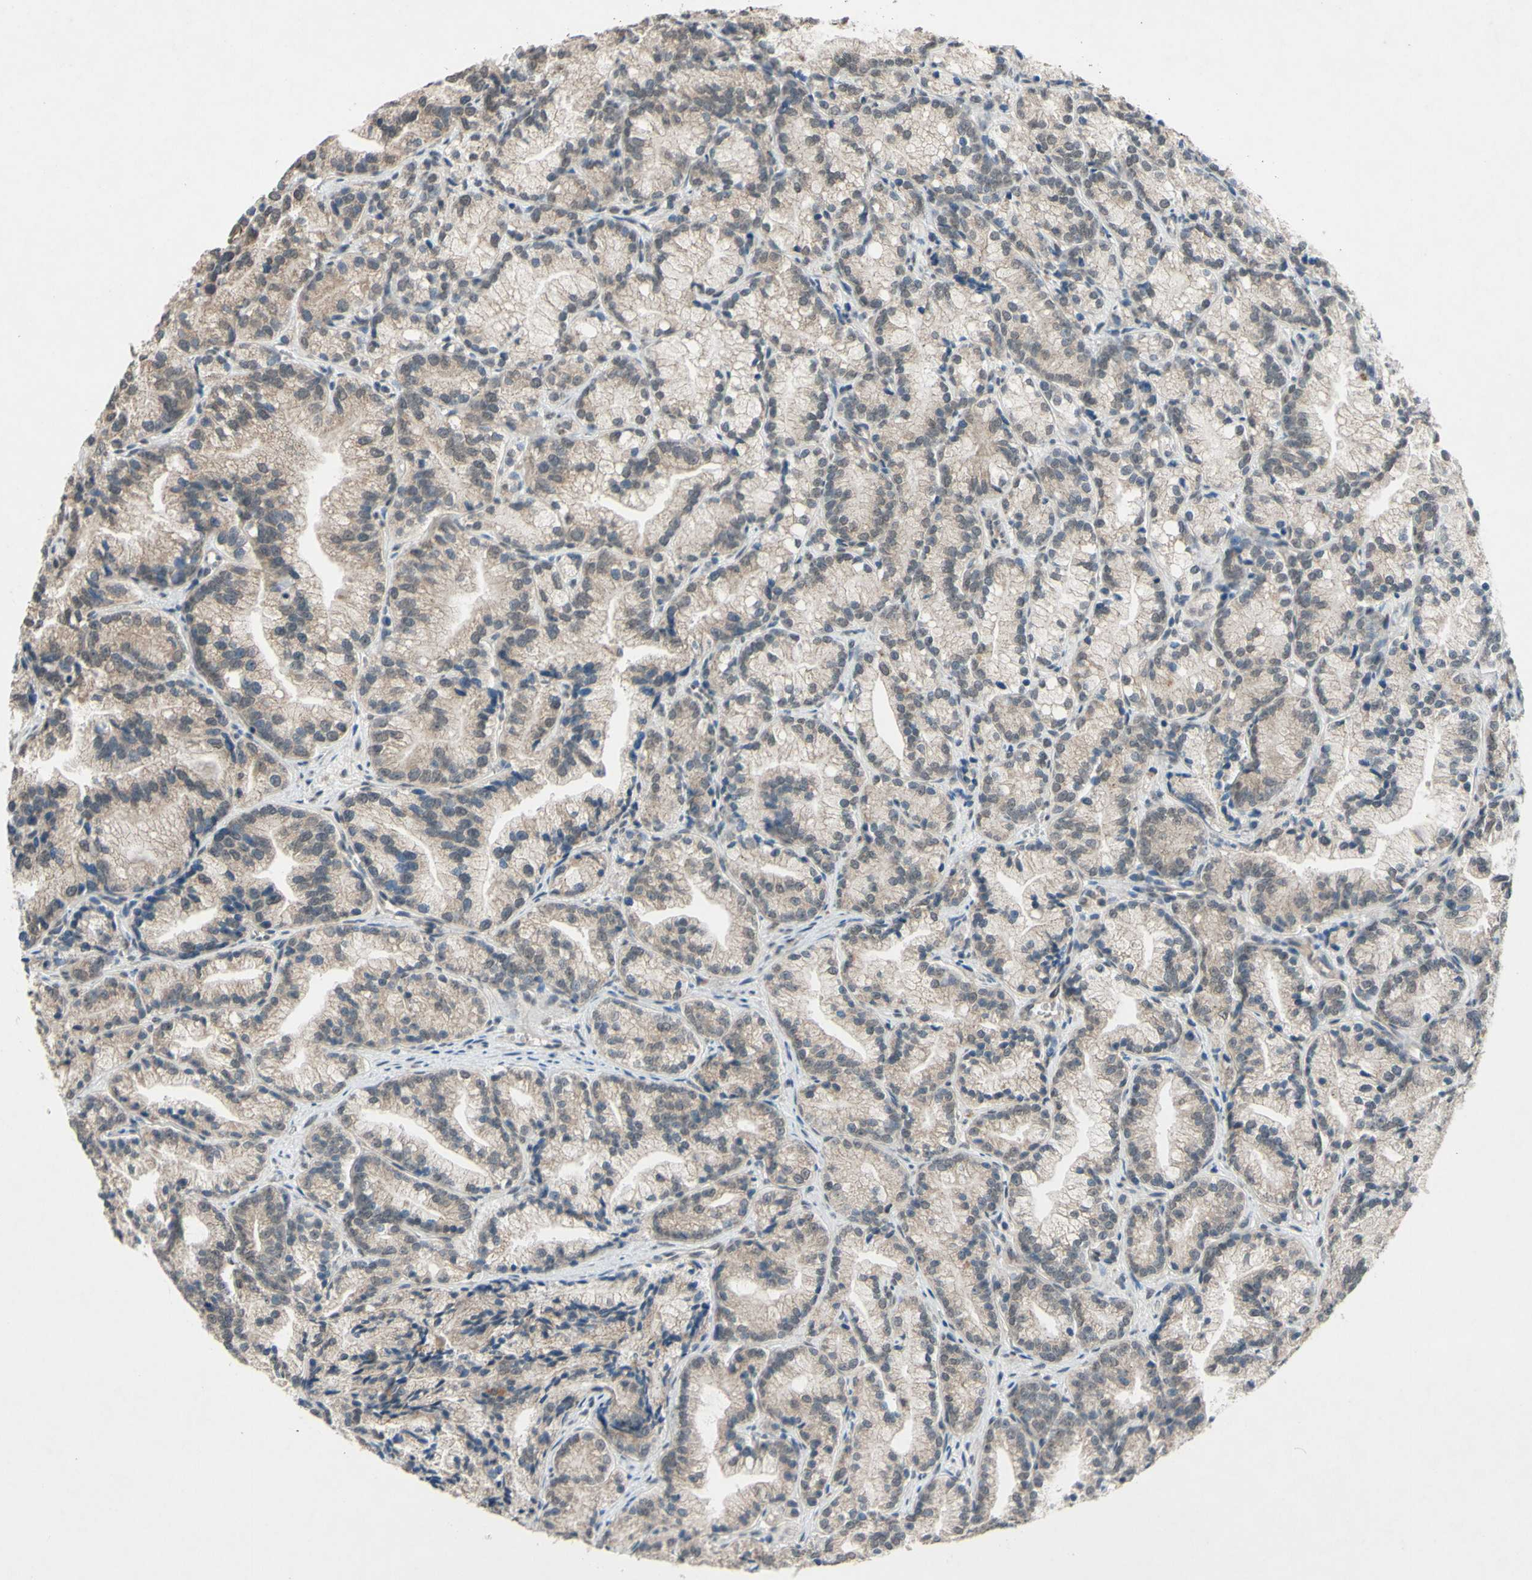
{"staining": {"intensity": "weak", "quantity": ">75%", "location": "cytoplasmic/membranous"}, "tissue": "prostate cancer", "cell_type": "Tumor cells", "image_type": "cancer", "snomed": [{"axis": "morphology", "description": "Adenocarcinoma, Low grade"}, {"axis": "topography", "description": "Prostate"}], "caption": "Weak cytoplasmic/membranous protein expression is identified in approximately >75% of tumor cells in prostate low-grade adenocarcinoma.", "gene": "CDCP1", "patient": {"sex": "male", "age": 89}}